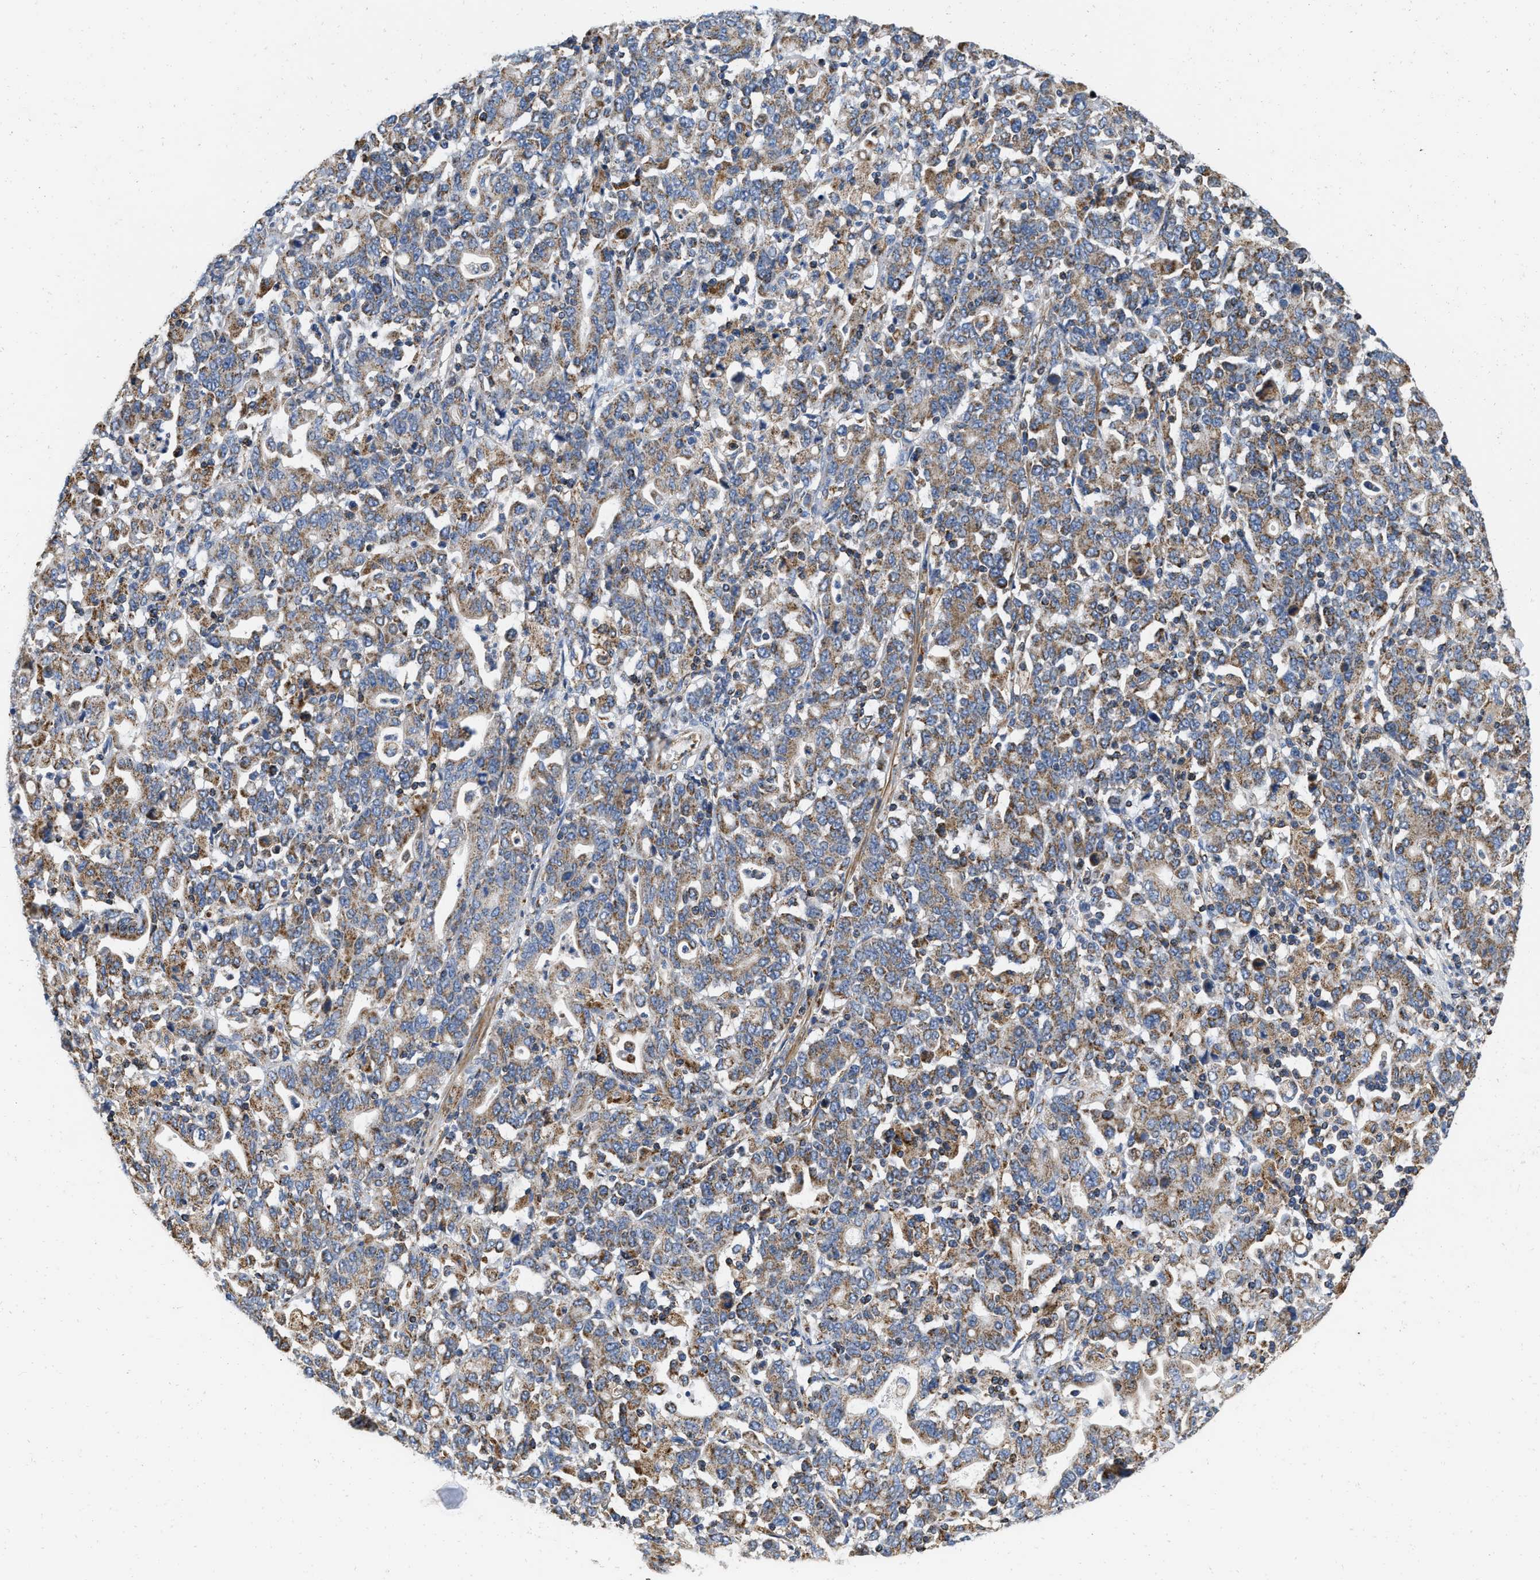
{"staining": {"intensity": "moderate", "quantity": ">75%", "location": "cytoplasmic/membranous"}, "tissue": "stomach cancer", "cell_type": "Tumor cells", "image_type": "cancer", "snomed": [{"axis": "morphology", "description": "Adenocarcinoma, NOS"}, {"axis": "topography", "description": "Stomach, upper"}], "caption": "A photomicrograph of human stomach cancer (adenocarcinoma) stained for a protein demonstrates moderate cytoplasmic/membranous brown staining in tumor cells. The staining was performed using DAB (3,3'-diaminobenzidine), with brown indicating positive protein expression. Nuclei are stained blue with hematoxylin.", "gene": "GRB10", "patient": {"sex": "male", "age": 69}}